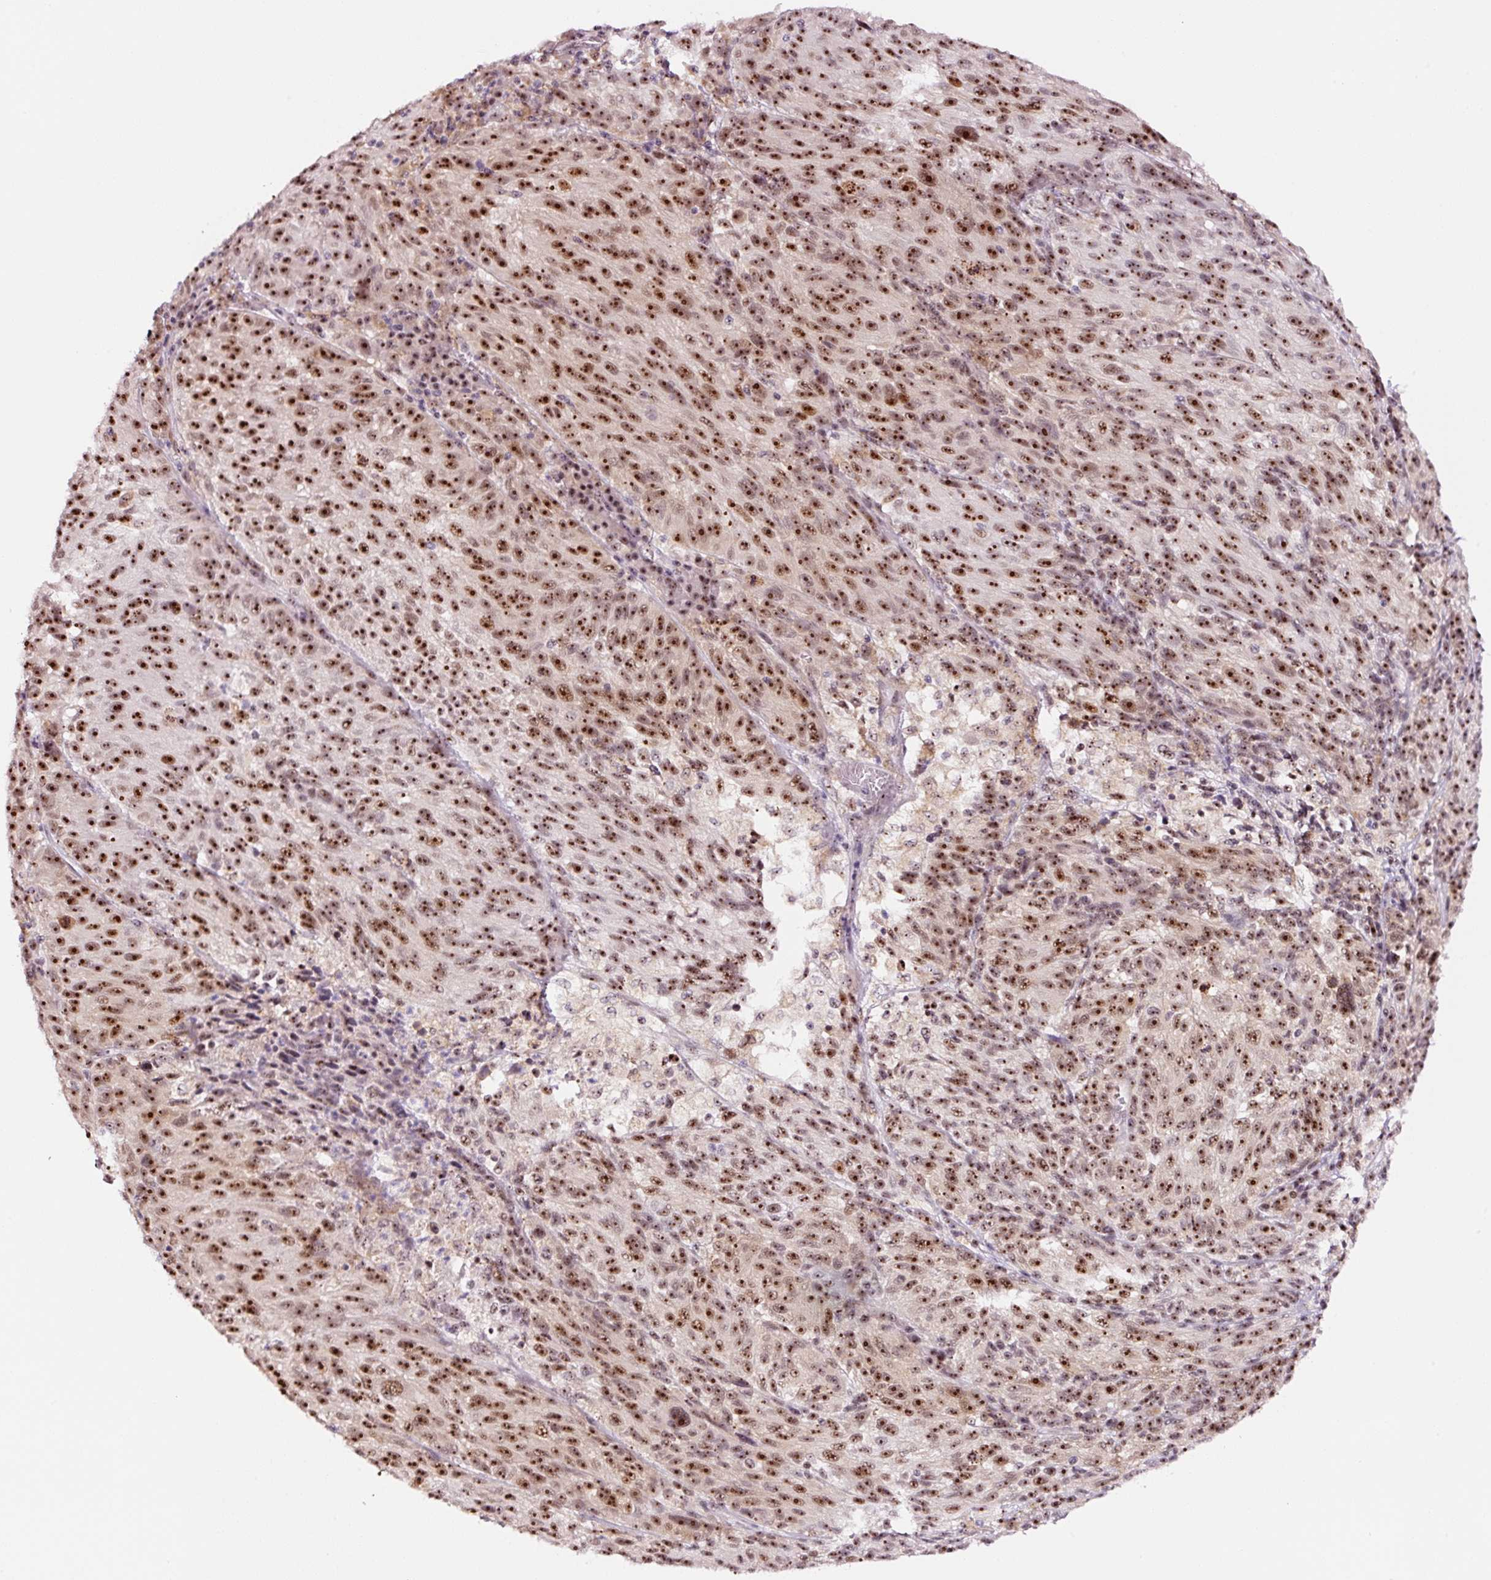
{"staining": {"intensity": "moderate", "quantity": ">75%", "location": "nuclear"}, "tissue": "melanoma", "cell_type": "Tumor cells", "image_type": "cancer", "snomed": [{"axis": "morphology", "description": "Malignant melanoma, NOS"}, {"axis": "topography", "description": "Skin"}], "caption": "Melanoma stained for a protein reveals moderate nuclear positivity in tumor cells.", "gene": "GNL3", "patient": {"sex": "male", "age": 53}}